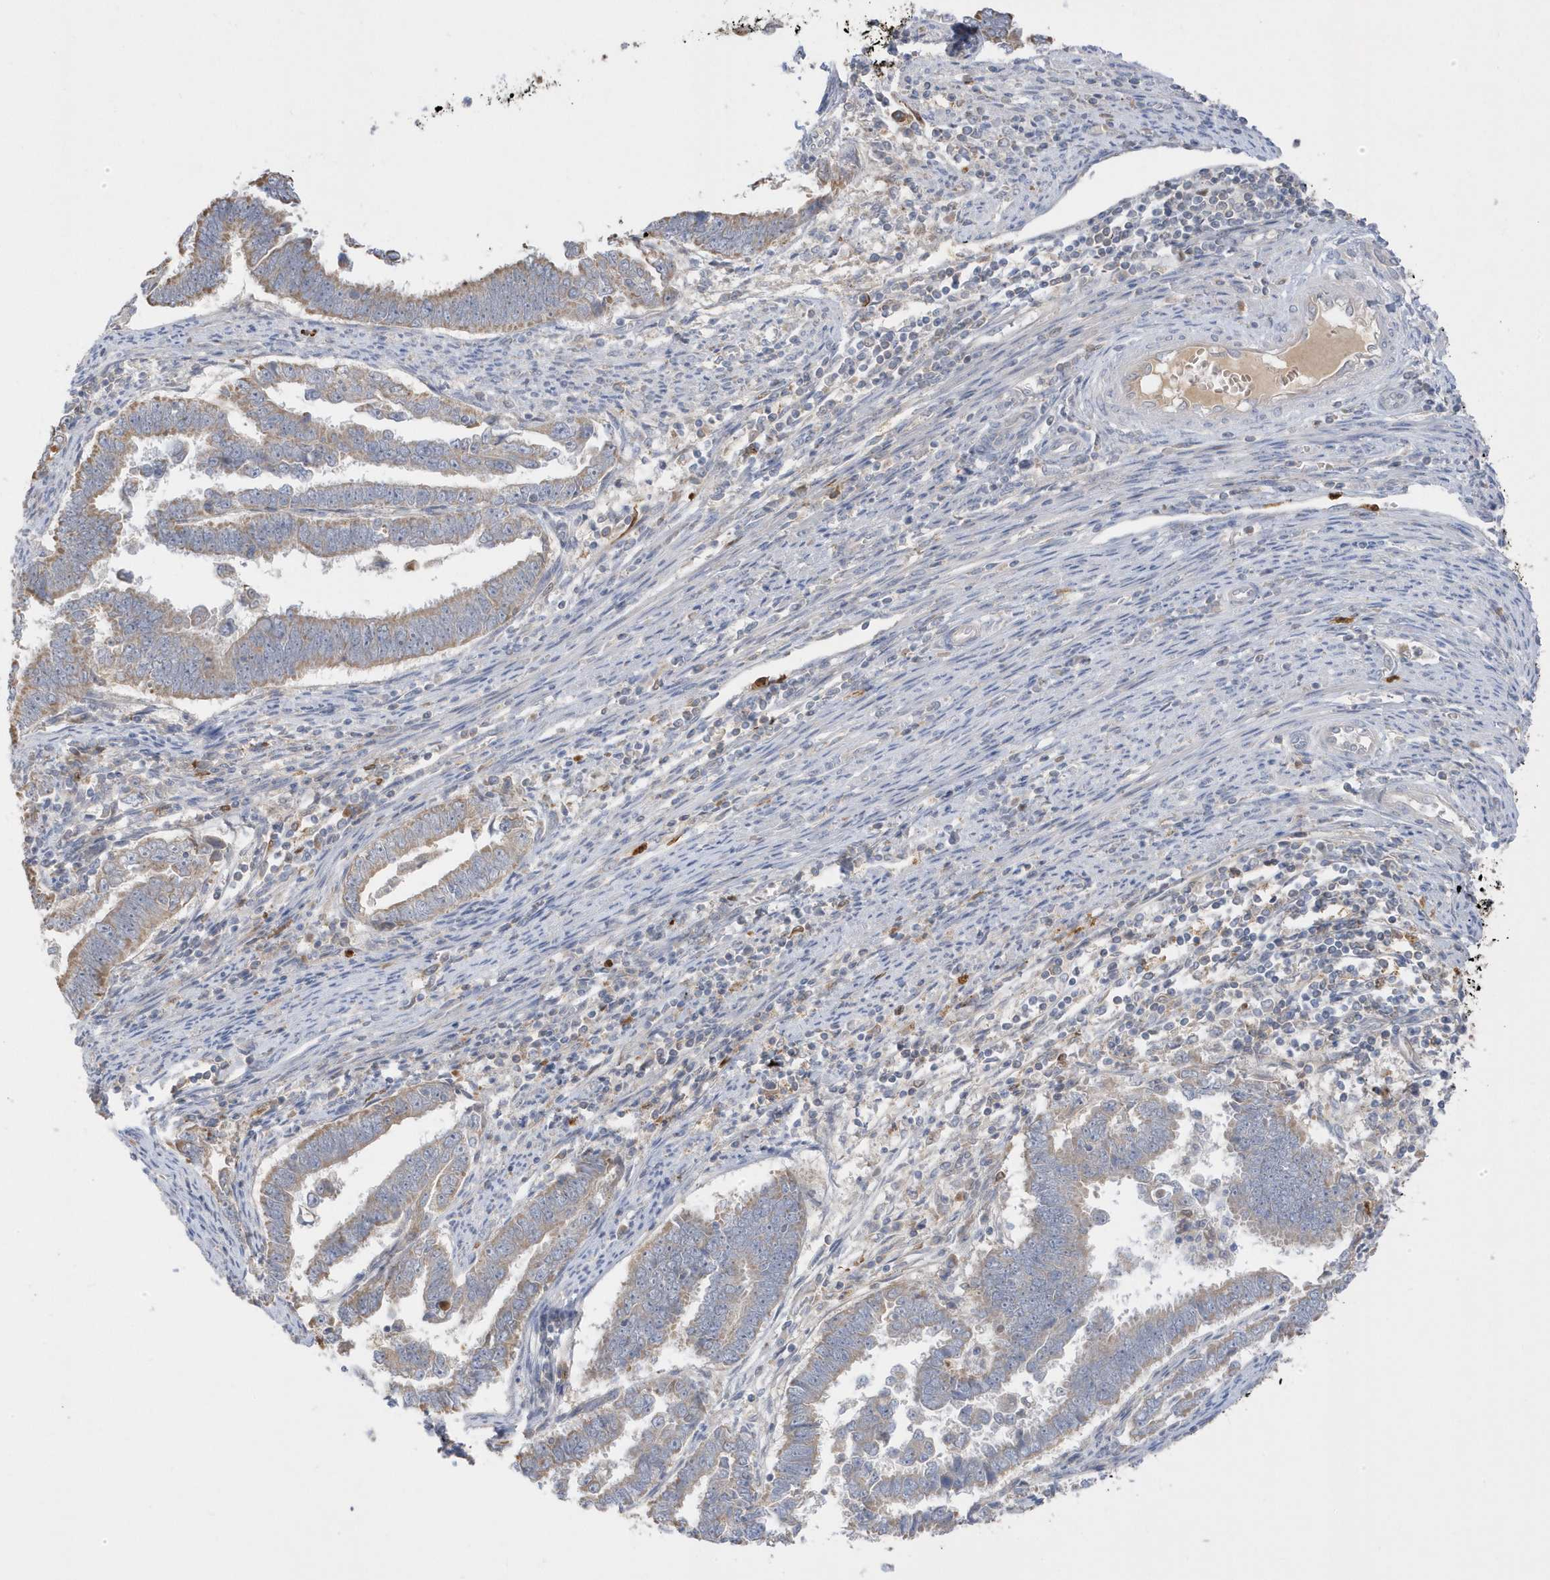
{"staining": {"intensity": "weak", "quantity": "25%-75%", "location": "cytoplasmic/membranous"}, "tissue": "endometrial cancer", "cell_type": "Tumor cells", "image_type": "cancer", "snomed": [{"axis": "morphology", "description": "Adenocarcinoma, NOS"}, {"axis": "topography", "description": "Endometrium"}], "caption": "Immunohistochemical staining of human endometrial cancer (adenocarcinoma) reveals low levels of weak cytoplasmic/membranous protein expression in approximately 25%-75% of tumor cells. The protein is stained brown, and the nuclei are stained in blue (DAB IHC with brightfield microscopy, high magnification).", "gene": "DPP9", "patient": {"sex": "female", "age": 75}}